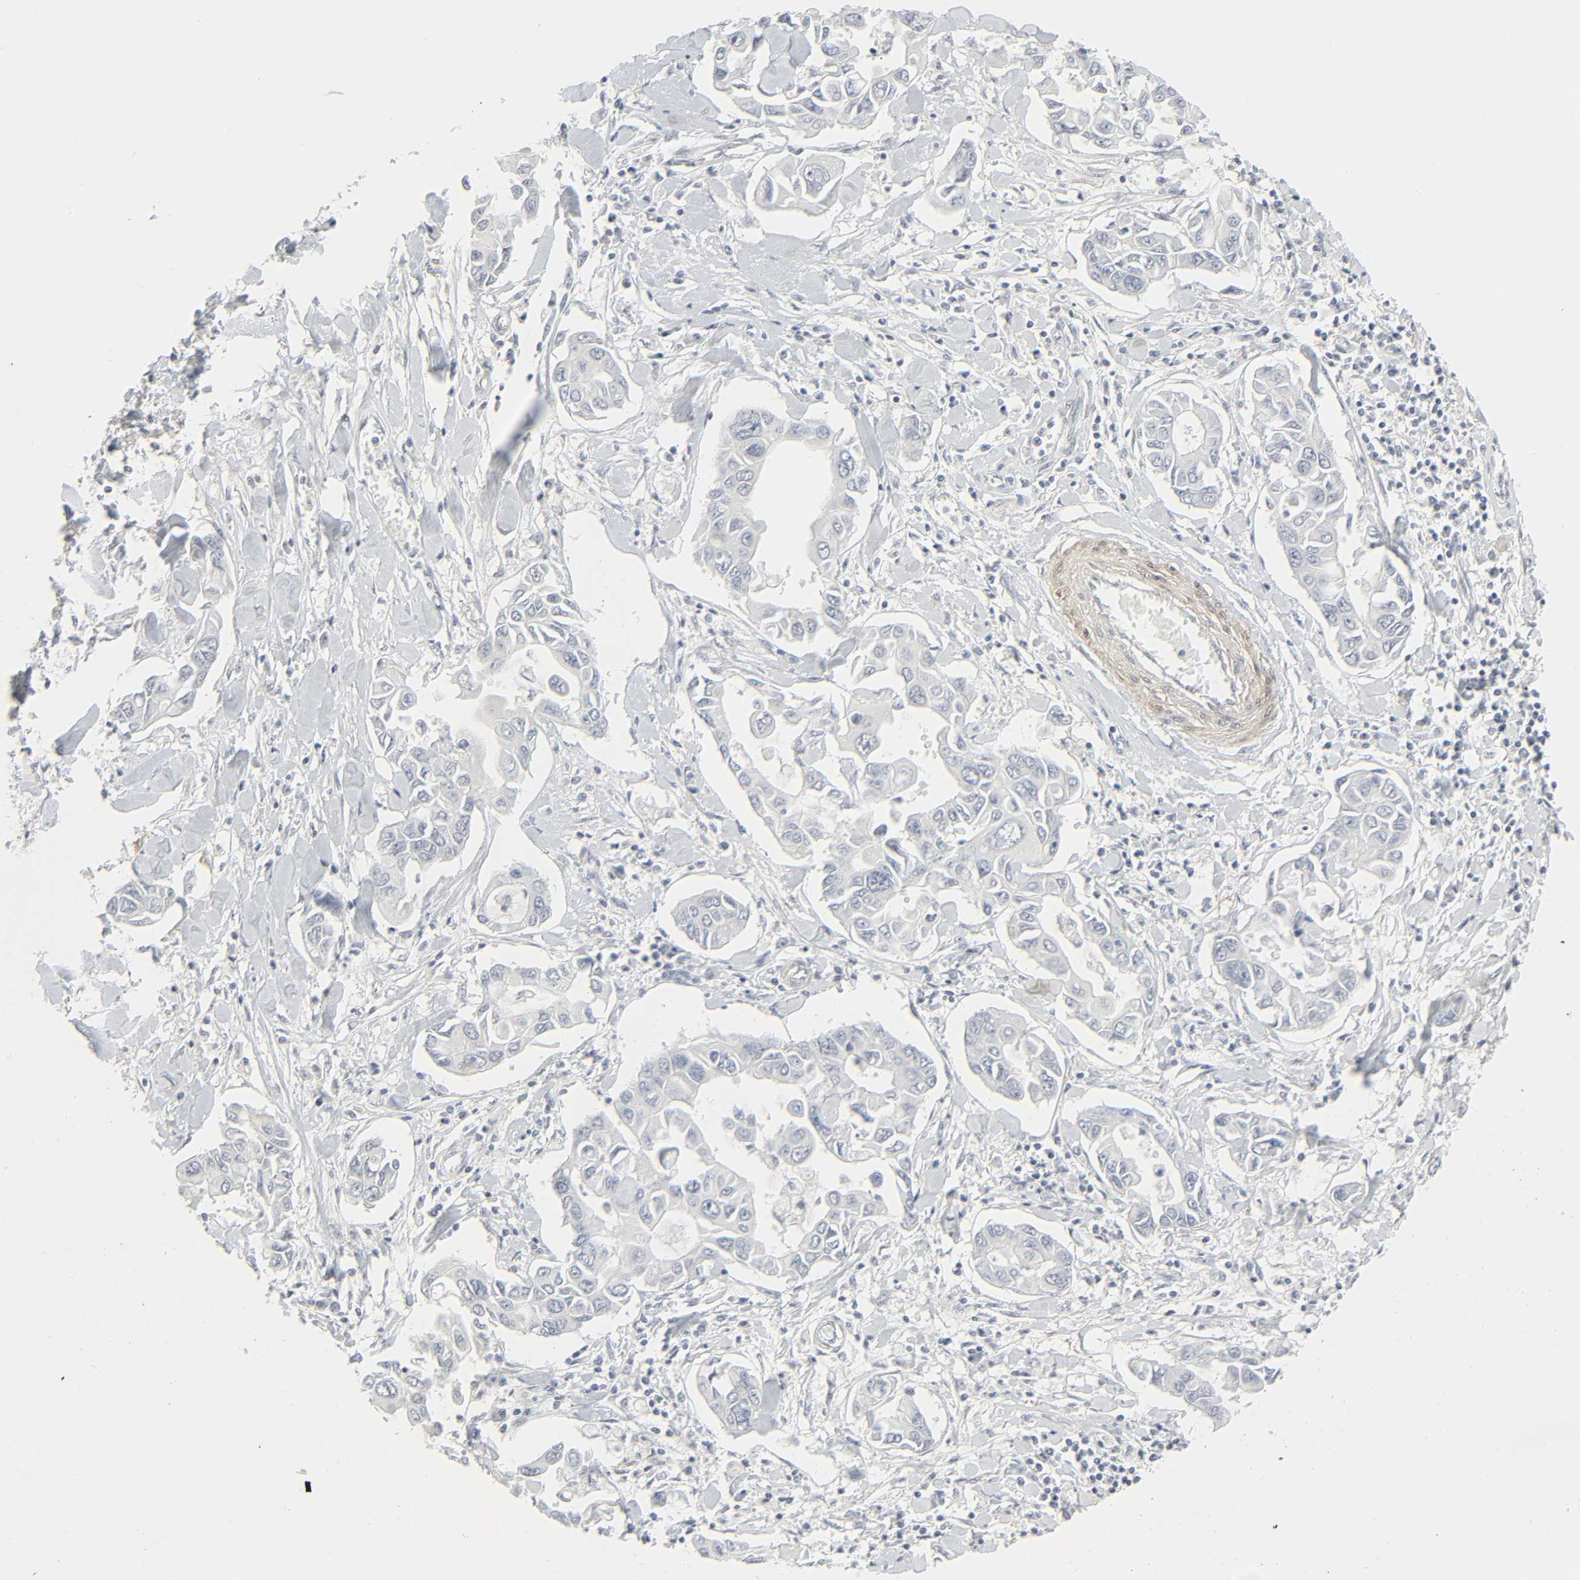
{"staining": {"intensity": "negative", "quantity": "none", "location": "none"}, "tissue": "lung cancer", "cell_type": "Tumor cells", "image_type": "cancer", "snomed": [{"axis": "morphology", "description": "Adenocarcinoma, NOS"}, {"axis": "topography", "description": "Lymph node"}, {"axis": "topography", "description": "Lung"}], "caption": "An immunohistochemistry photomicrograph of lung cancer (adenocarcinoma) is shown. There is no staining in tumor cells of lung cancer (adenocarcinoma).", "gene": "ZBTB16", "patient": {"sex": "male", "age": 64}}